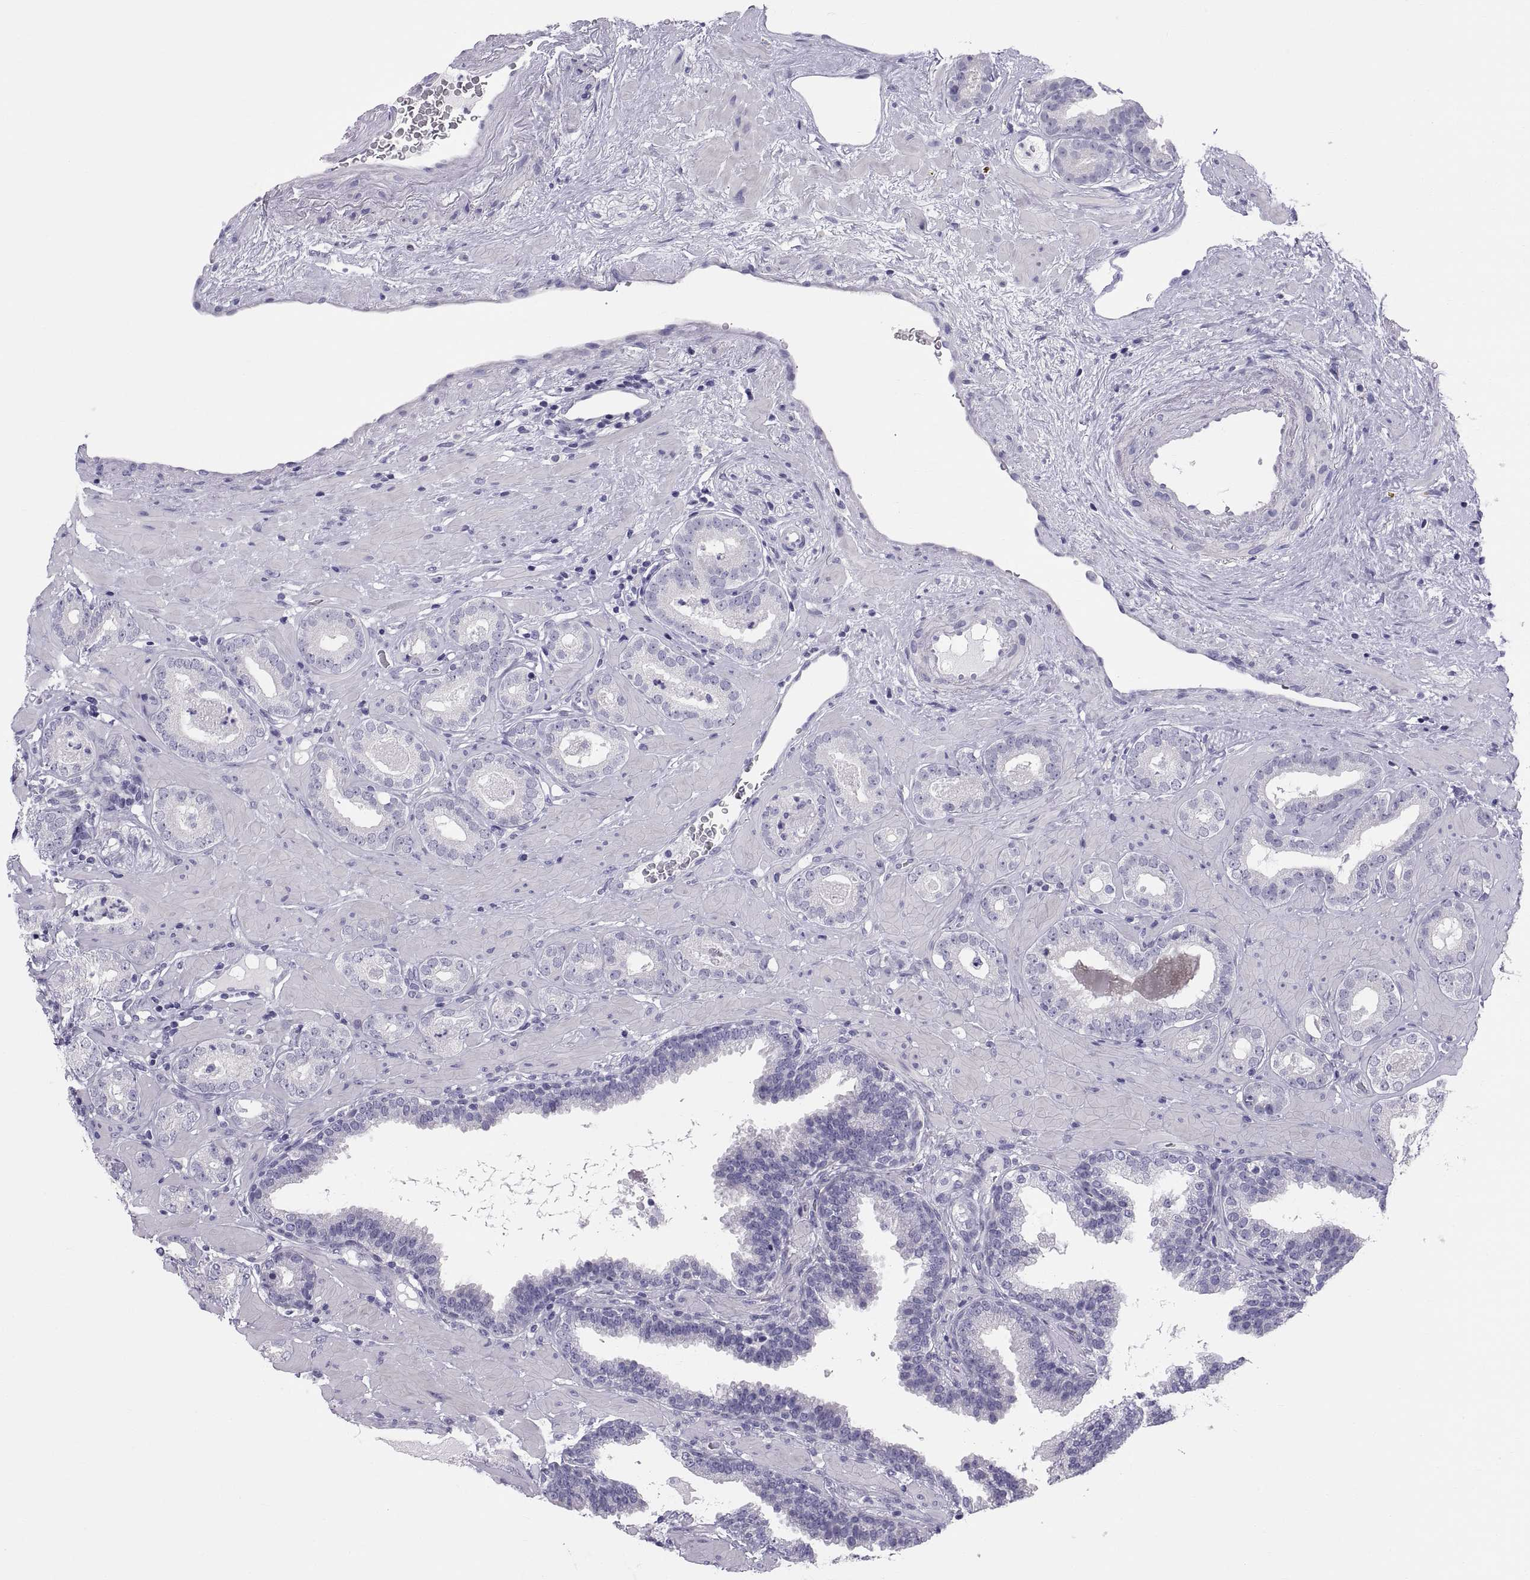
{"staining": {"intensity": "negative", "quantity": "none", "location": "none"}, "tissue": "prostate cancer", "cell_type": "Tumor cells", "image_type": "cancer", "snomed": [{"axis": "morphology", "description": "Adenocarcinoma, Low grade"}, {"axis": "topography", "description": "Prostate"}], "caption": "Tumor cells show no significant expression in prostate cancer.", "gene": "RNASE12", "patient": {"sex": "male", "age": 60}}